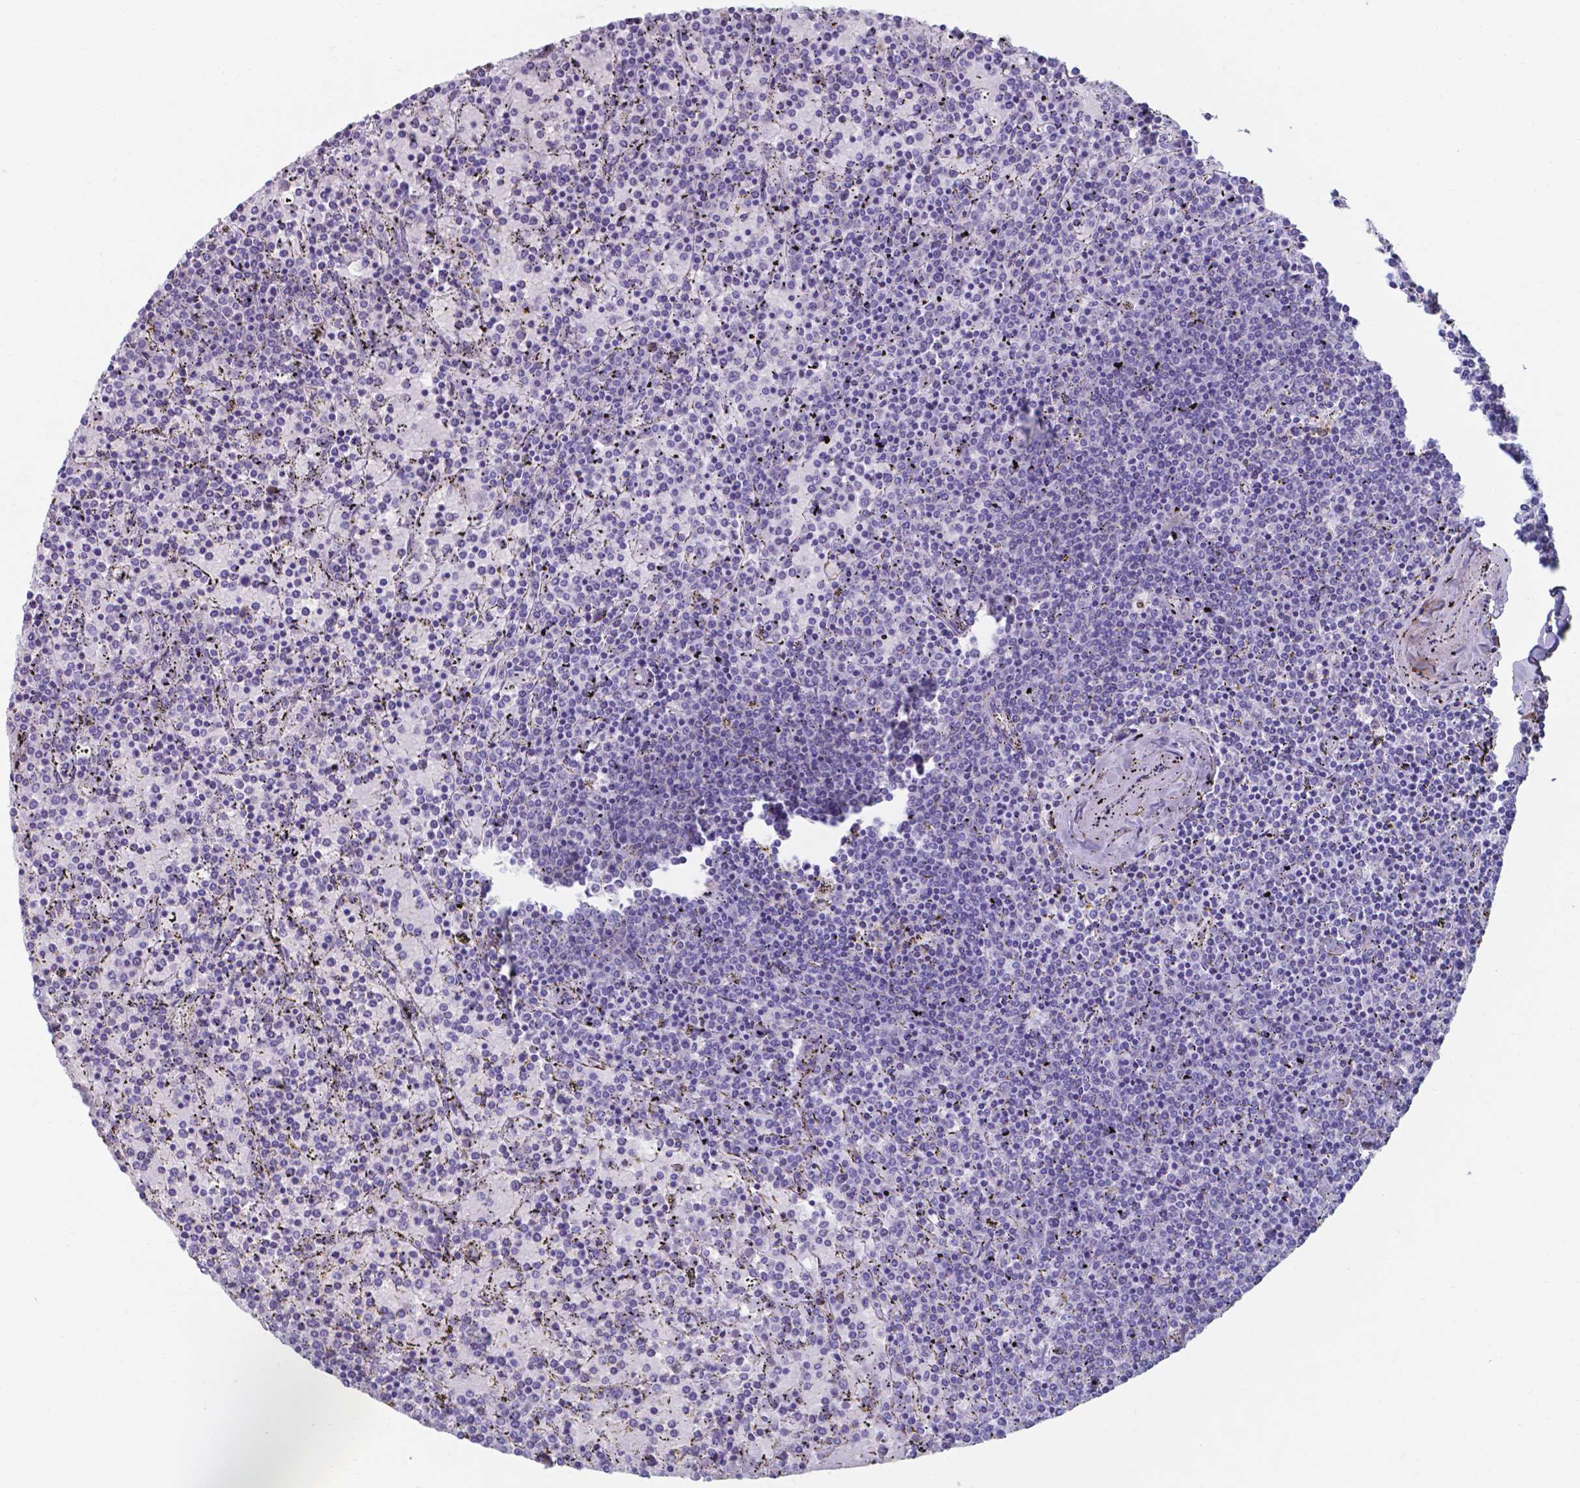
{"staining": {"intensity": "negative", "quantity": "none", "location": "none"}, "tissue": "lymphoma", "cell_type": "Tumor cells", "image_type": "cancer", "snomed": [{"axis": "morphology", "description": "Malignant lymphoma, non-Hodgkin's type, Low grade"}, {"axis": "topography", "description": "Spleen"}], "caption": "This histopathology image is of lymphoma stained with immunohistochemistry (IHC) to label a protein in brown with the nuclei are counter-stained blue. There is no staining in tumor cells.", "gene": "UBE2J1", "patient": {"sex": "female", "age": 77}}